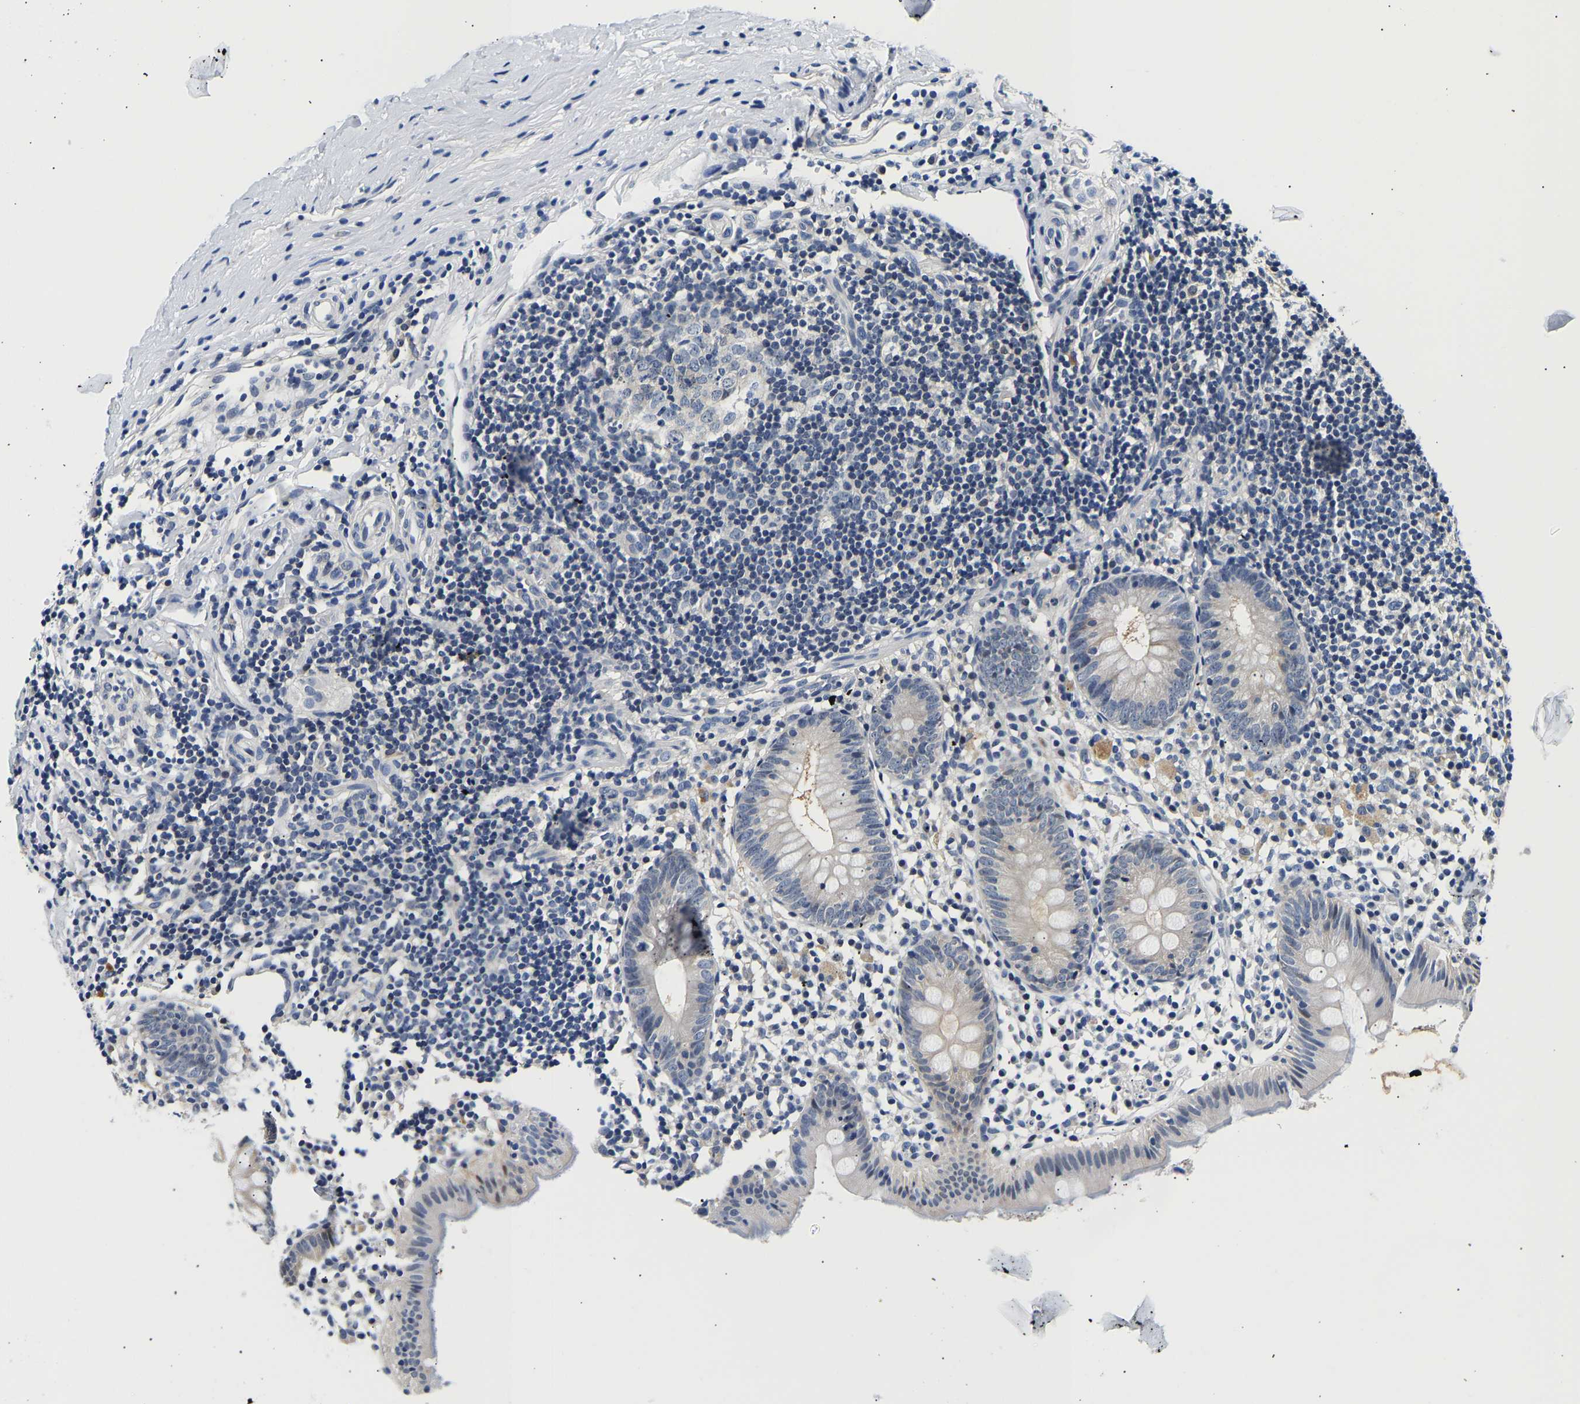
{"staining": {"intensity": "weak", "quantity": "25%-75%", "location": "cytoplasmic/membranous"}, "tissue": "appendix", "cell_type": "Glandular cells", "image_type": "normal", "snomed": [{"axis": "morphology", "description": "Normal tissue, NOS"}, {"axis": "topography", "description": "Appendix"}], "caption": "Immunohistochemical staining of unremarkable appendix exhibits 25%-75% levels of weak cytoplasmic/membranous protein expression in about 25%-75% of glandular cells.", "gene": "UCHL3", "patient": {"sex": "female", "age": 20}}